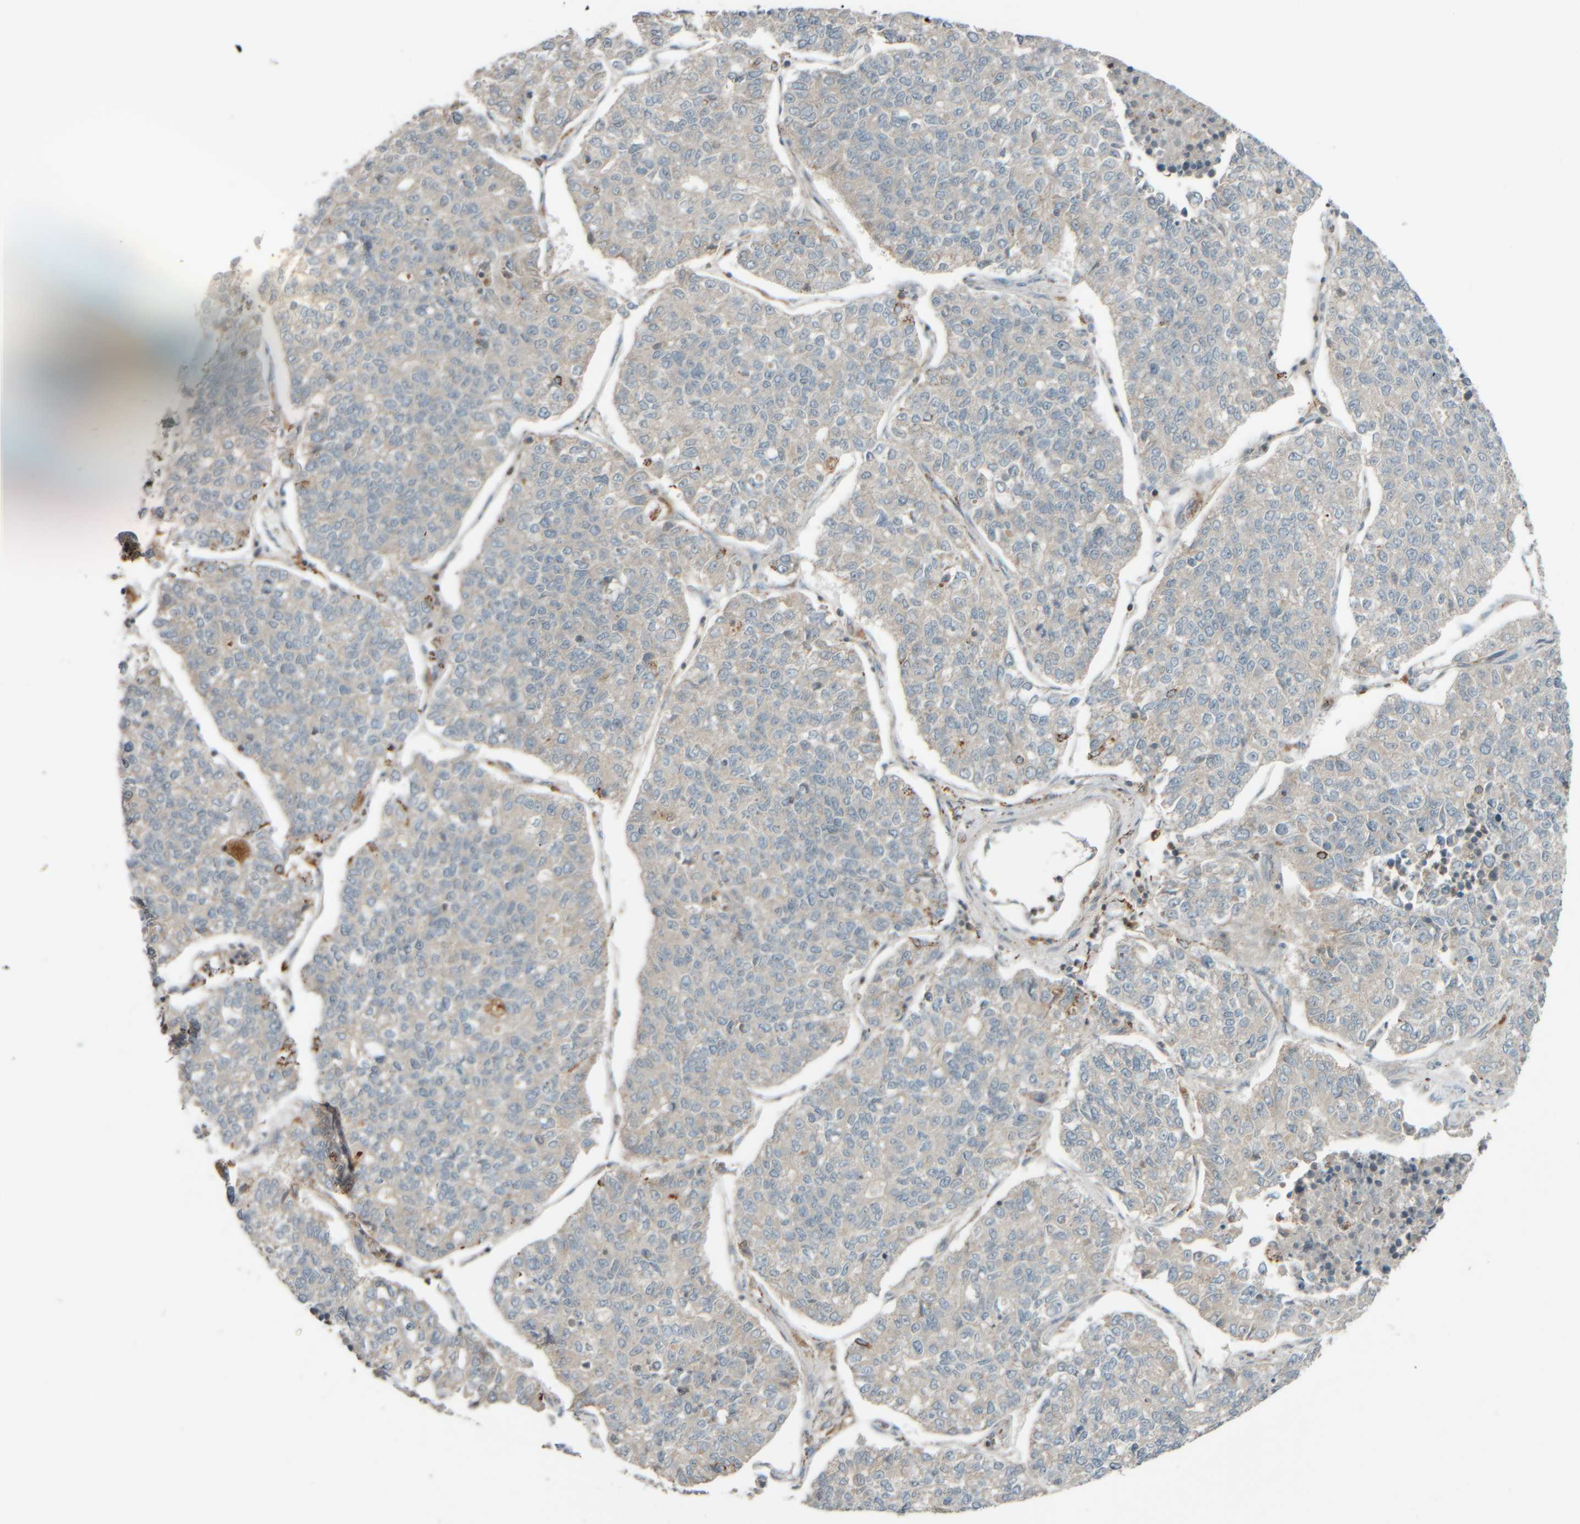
{"staining": {"intensity": "negative", "quantity": "none", "location": "none"}, "tissue": "lung cancer", "cell_type": "Tumor cells", "image_type": "cancer", "snomed": [{"axis": "morphology", "description": "Adenocarcinoma, NOS"}, {"axis": "topography", "description": "Lung"}], "caption": "Tumor cells show no significant staining in lung cancer.", "gene": "SPAG5", "patient": {"sex": "male", "age": 49}}